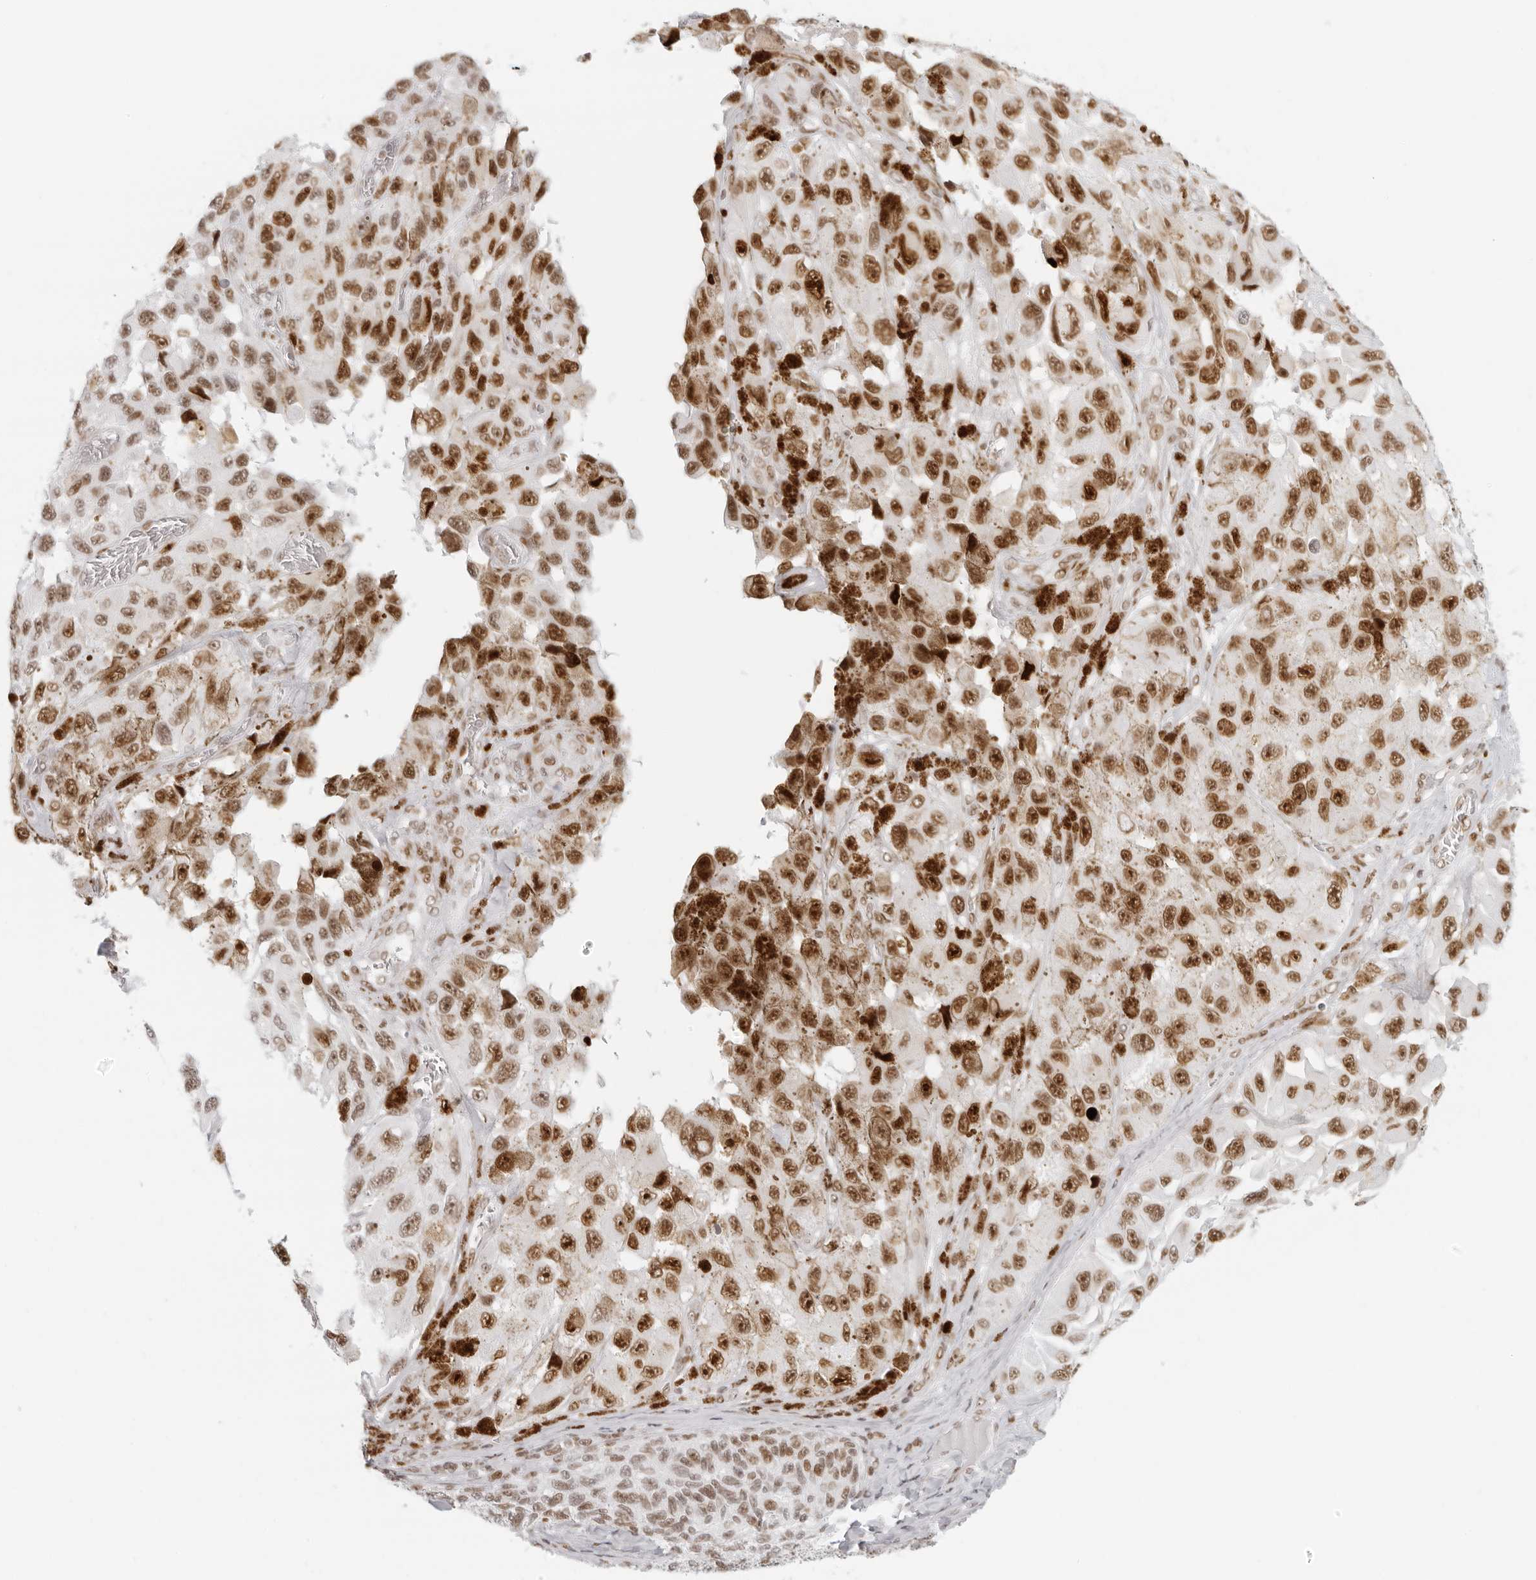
{"staining": {"intensity": "moderate", "quantity": ">75%", "location": "nuclear"}, "tissue": "melanoma", "cell_type": "Tumor cells", "image_type": "cancer", "snomed": [{"axis": "morphology", "description": "Malignant melanoma, NOS"}, {"axis": "topography", "description": "Skin"}], "caption": "Immunohistochemical staining of human malignant melanoma exhibits medium levels of moderate nuclear staining in about >75% of tumor cells. The protein of interest is shown in brown color, while the nuclei are stained blue.", "gene": "RCC1", "patient": {"sex": "female", "age": 73}}